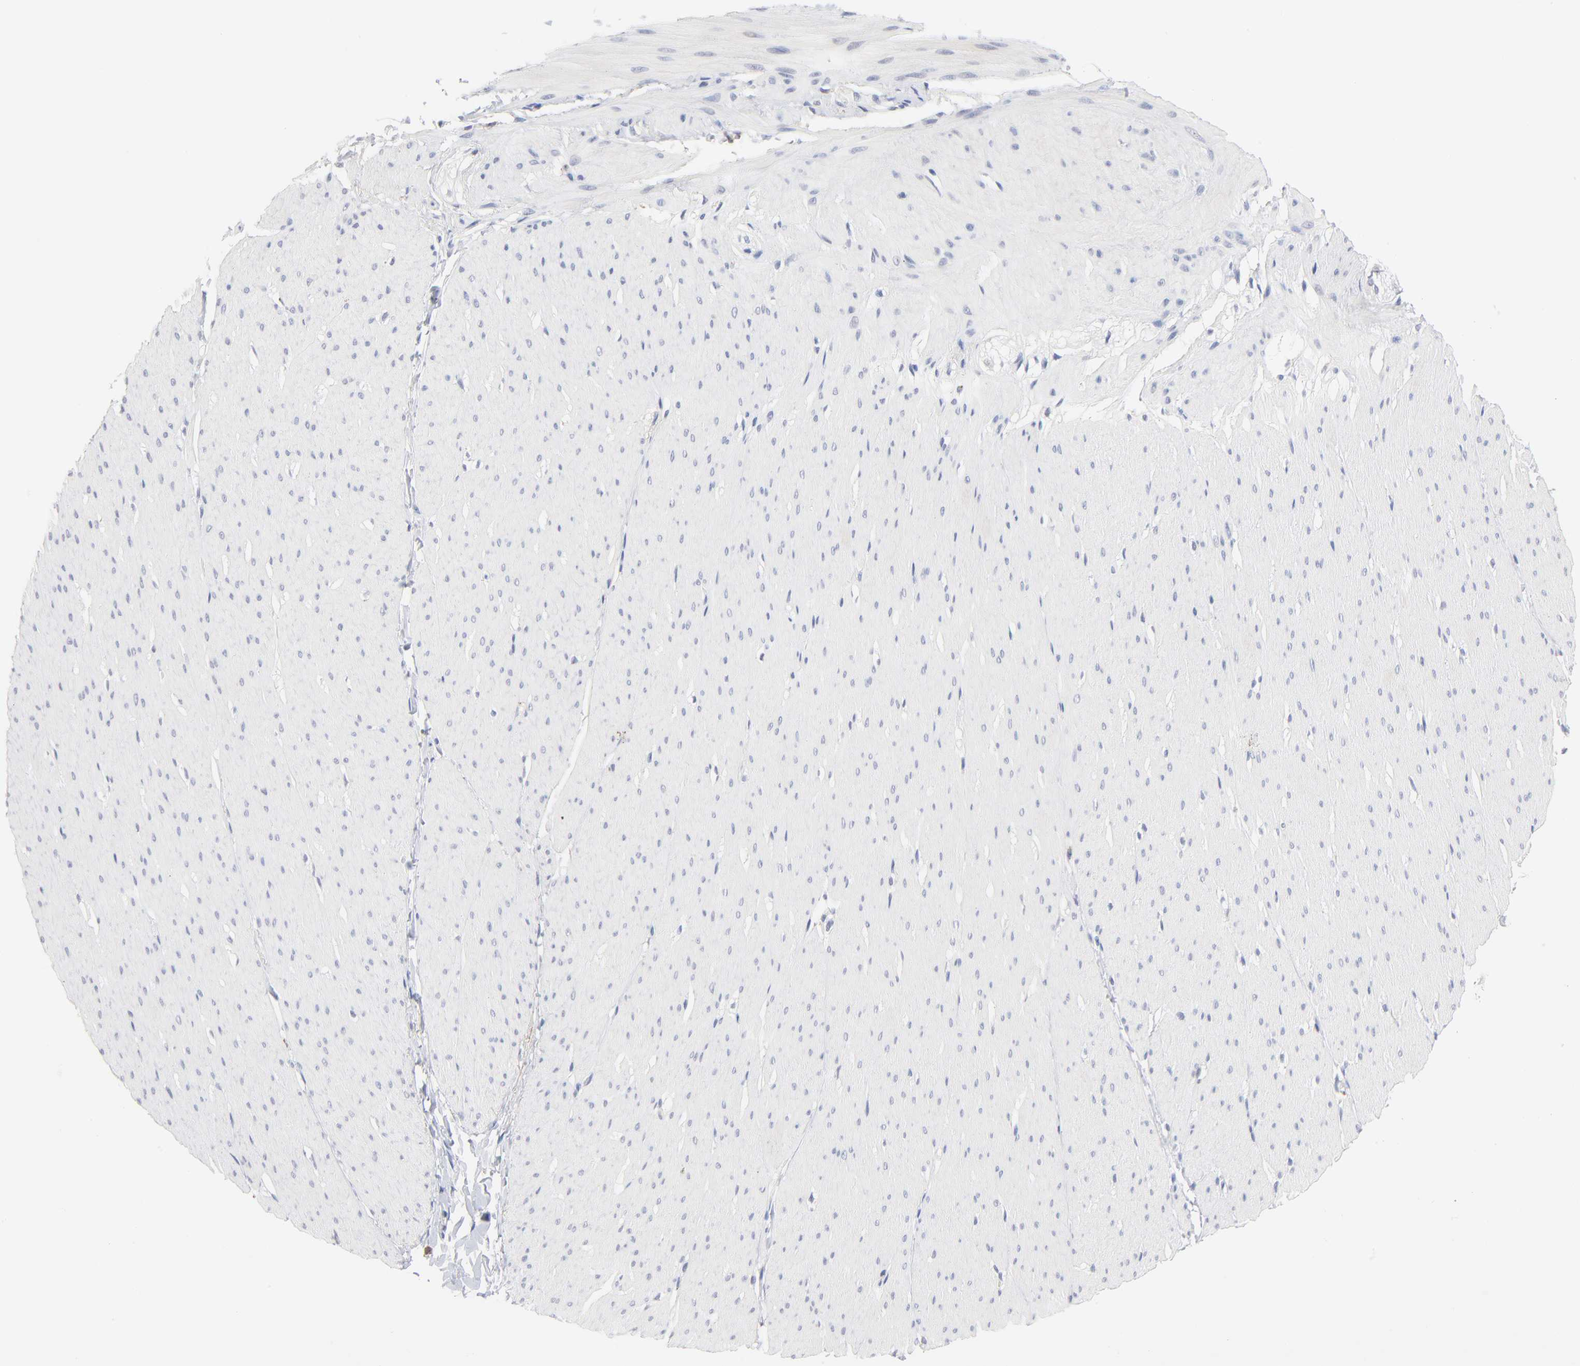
{"staining": {"intensity": "negative", "quantity": "none", "location": "none"}, "tissue": "smooth muscle", "cell_type": "Smooth muscle cells", "image_type": "normal", "snomed": [{"axis": "morphology", "description": "Normal tissue, NOS"}, {"axis": "topography", "description": "Smooth muscle"}, {"axis": "topography", "description": "Colon"}], "caption": "Smooth muscle stained for a protein using immunohistochemistry (IHC) displays no expression smooth muscle cells.", "gene": "LTBP2", "patient": {"sex": "male", "age": 67}}